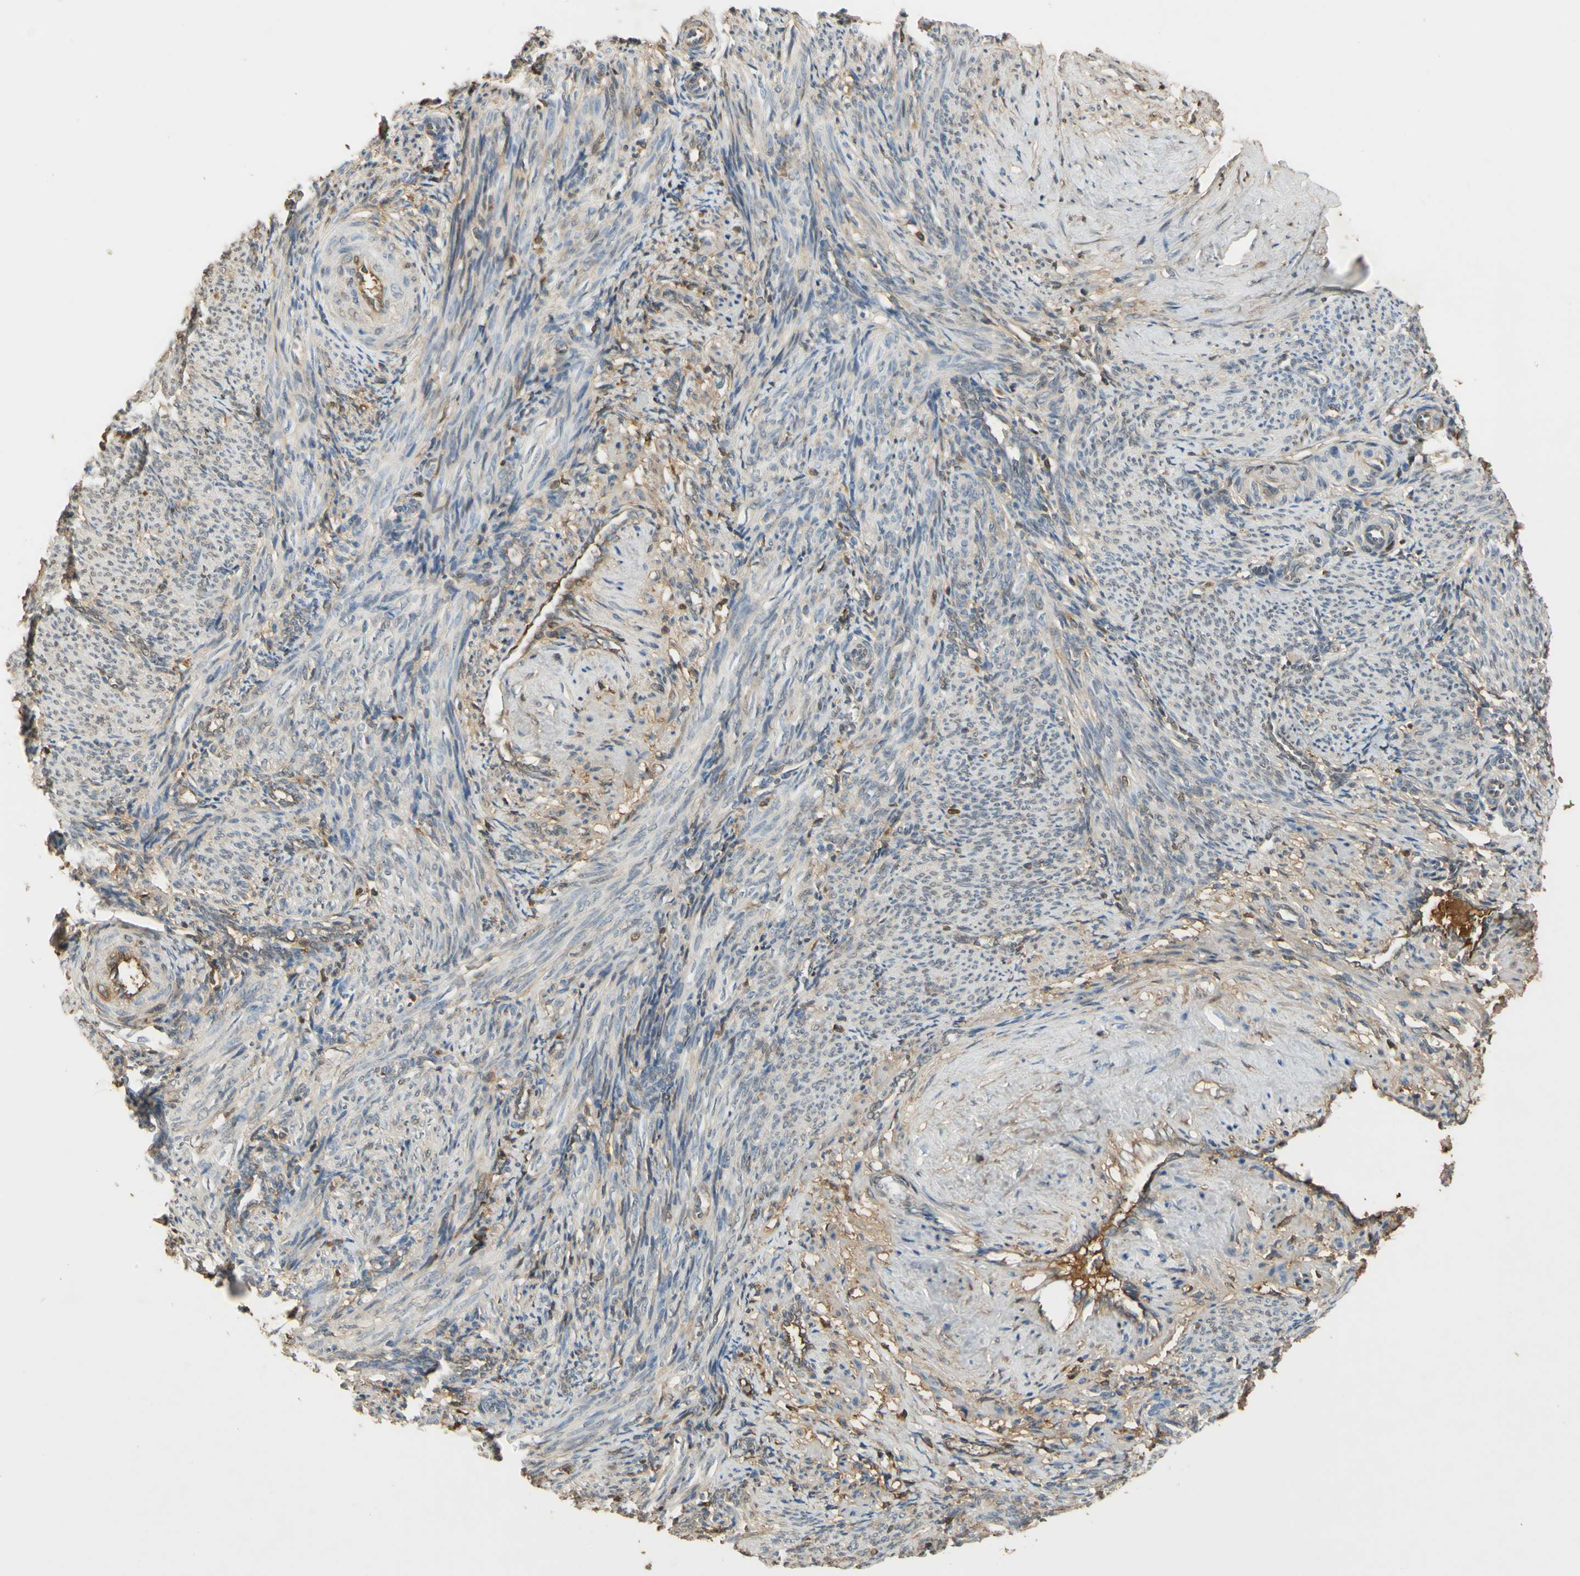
{"staining": {"intensity": "weak", "quantity": ">75%", "location": "cytoplasmic/membranous"}, "tissue": "smooth muscle", "cell_type": "Smooth muscle cells", "image_type": "normal", "snomed": [{"axis": "morphology", "description": "Normal tissue, NOS"}, {"axis": "topography", "description": "Endometrium"}], "caption": "The image demonstrates immunohistochemical staining of unremarkable smooth muscle. There is weak cytoplasmic/membranous staining is seen in about >75% of smooth muscle cells.", "gene": "TIMP2", "patient": {"sex": "female", "age": 33}}